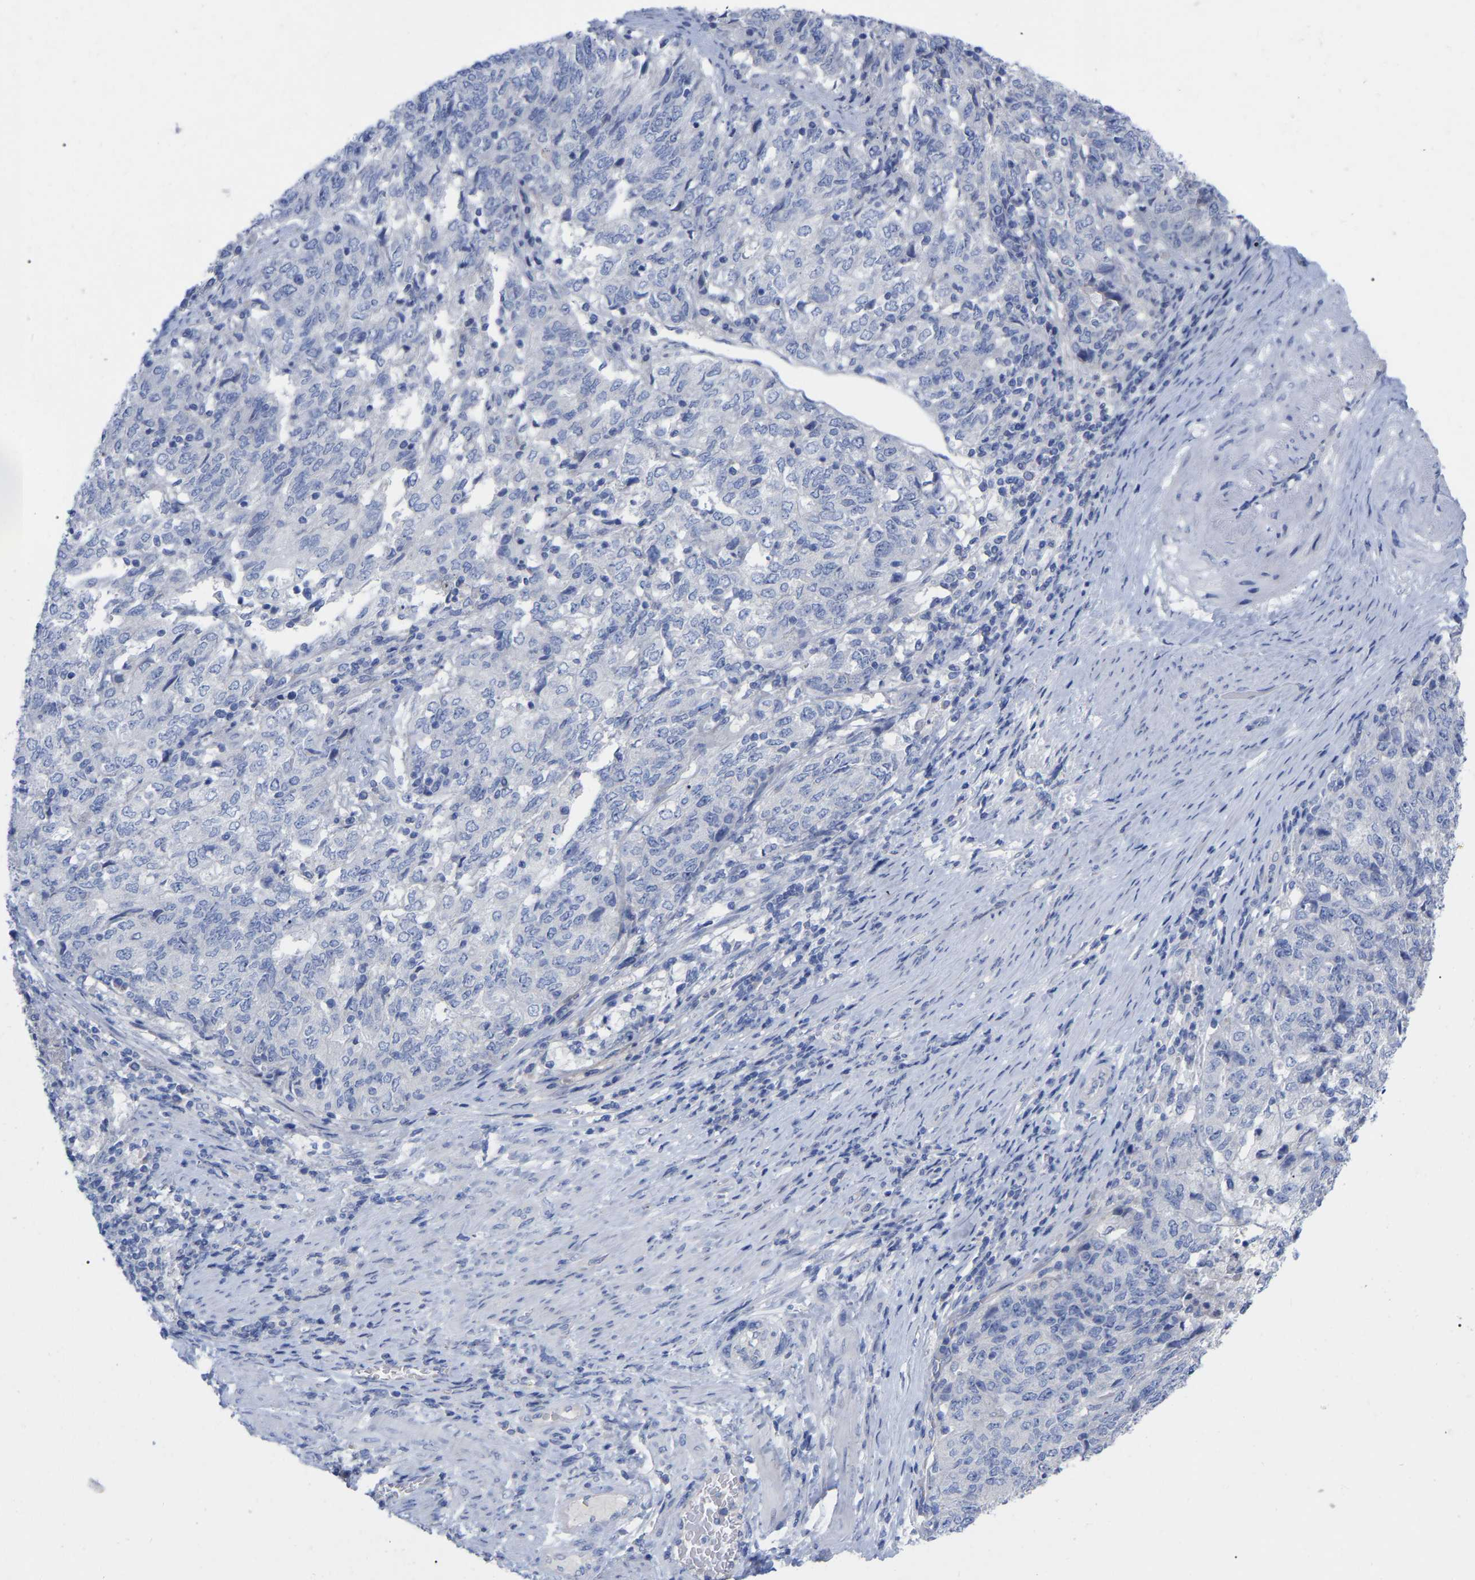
{"staining": {"intensity": "negative", "quantity": "none", "location": "none"}, "tissue": "endometrial cancer", "cell_type": "Tumor cells", "image_type": "cancer", "snomed": [{"axis": "morphology", "description": "Adenocarcinoma, NOS"}, {"axis": "topography", "description": "Endometrium"}], "caption": "Micrograph shows no protein expression in tumor cells of endometrial cancer tissue. The staining is performed using DAB (3,3'-diaminobenzidine) brown chromogen with nuclei counter-stained in using hematoxylin.", "gene": "HAPLN1", "patient": {"sex": "female", "age": 80}}